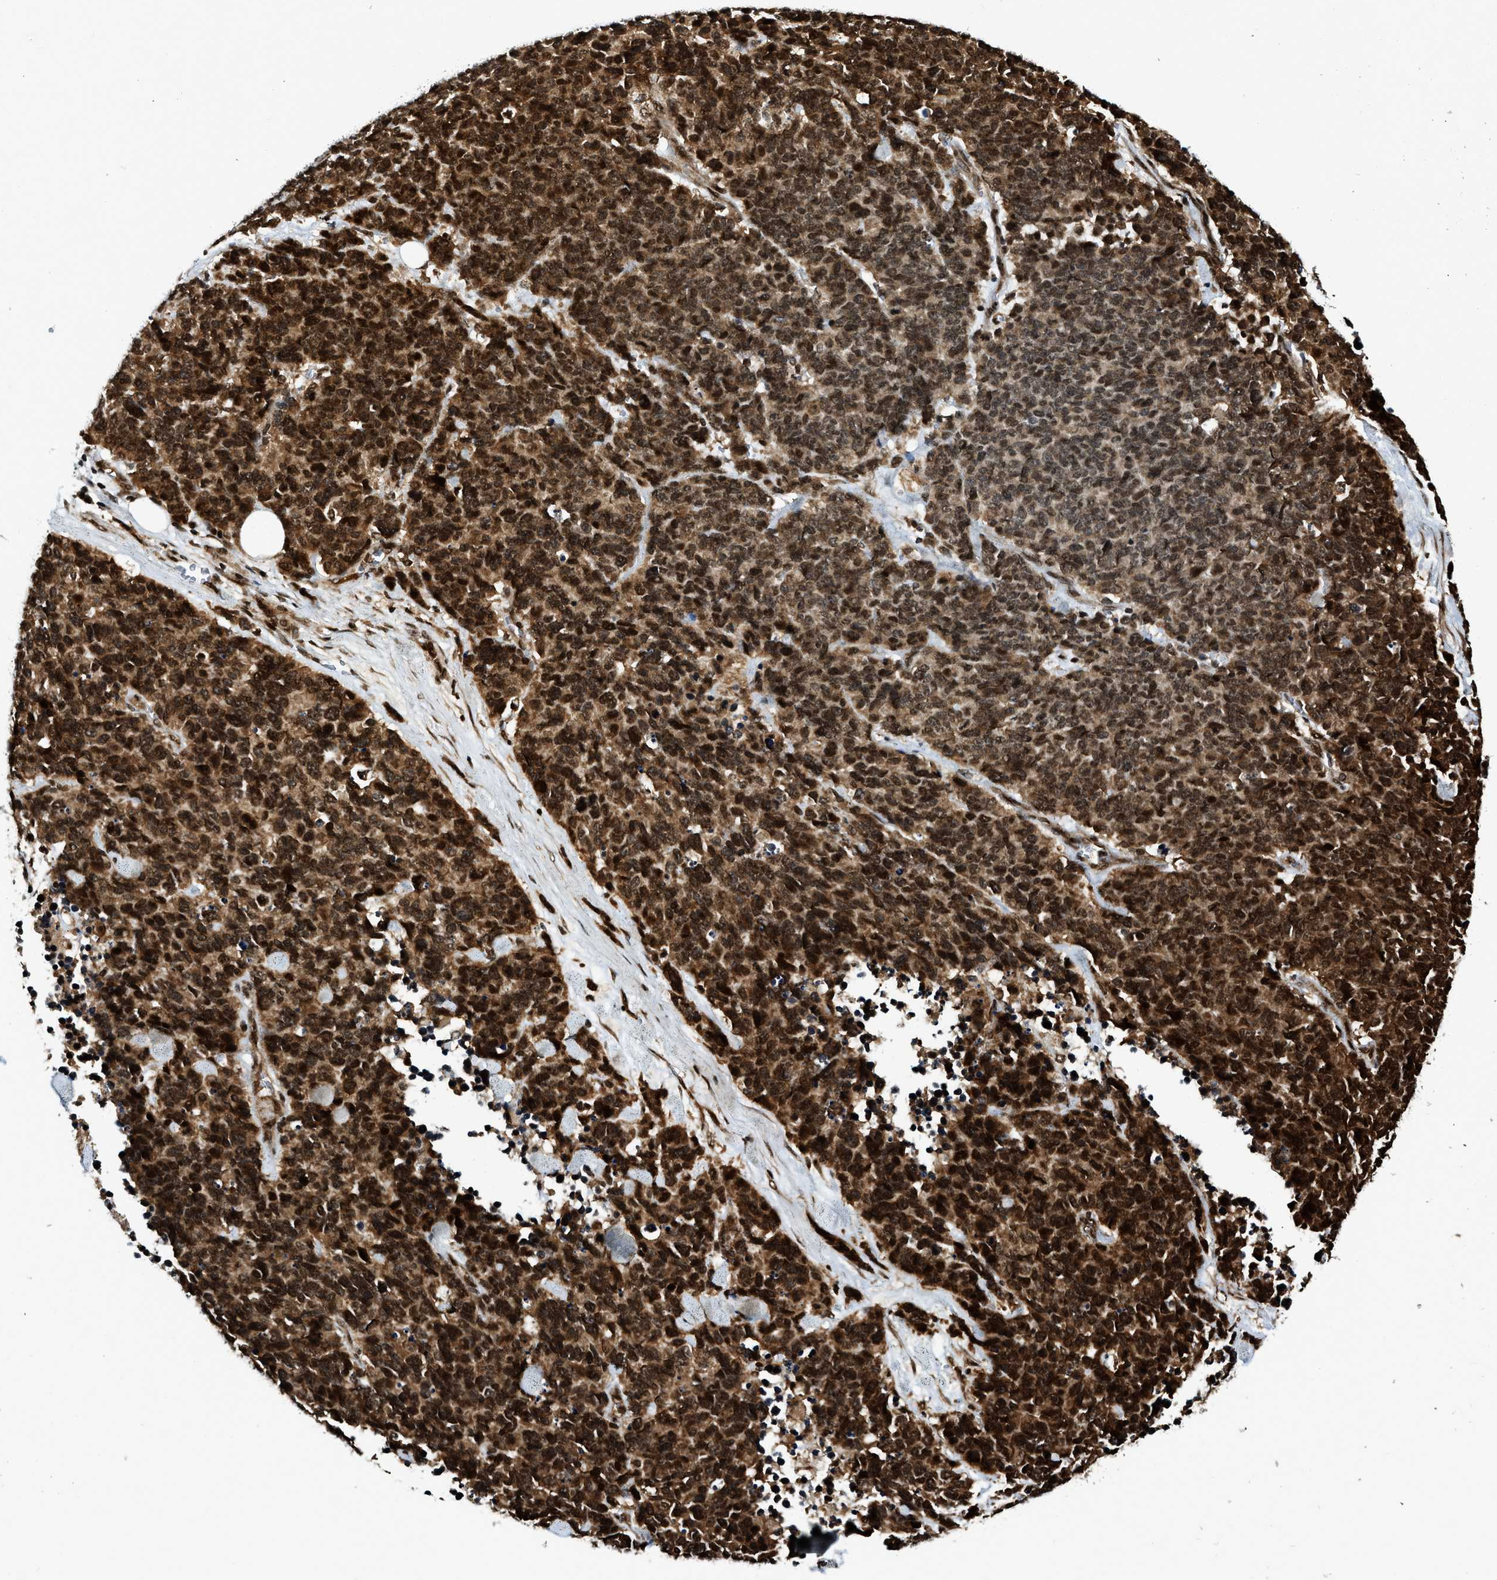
{"staining": {"intensity": "strong", "quantity": ">75%", "location": "cytoplasmic/membranous,nuclear"}, "tissue": "lung cancer", "cell_type": "Tumor cells", "image_type": "cancer", "snomed": [{"axis": "morphology", "description": "Neoplasm, malignant, NOS"}, {"axis": "topography", "description": "Lung"}], "caption": "The photomicrograph shows staining of lung malignant neoplasm, revealing strong cytoplasmic/membranous and nuclear protein staining (brown color) within tumor cells.", "gene": "MDM2", "patient": {"sex": "female", "age": 58}}